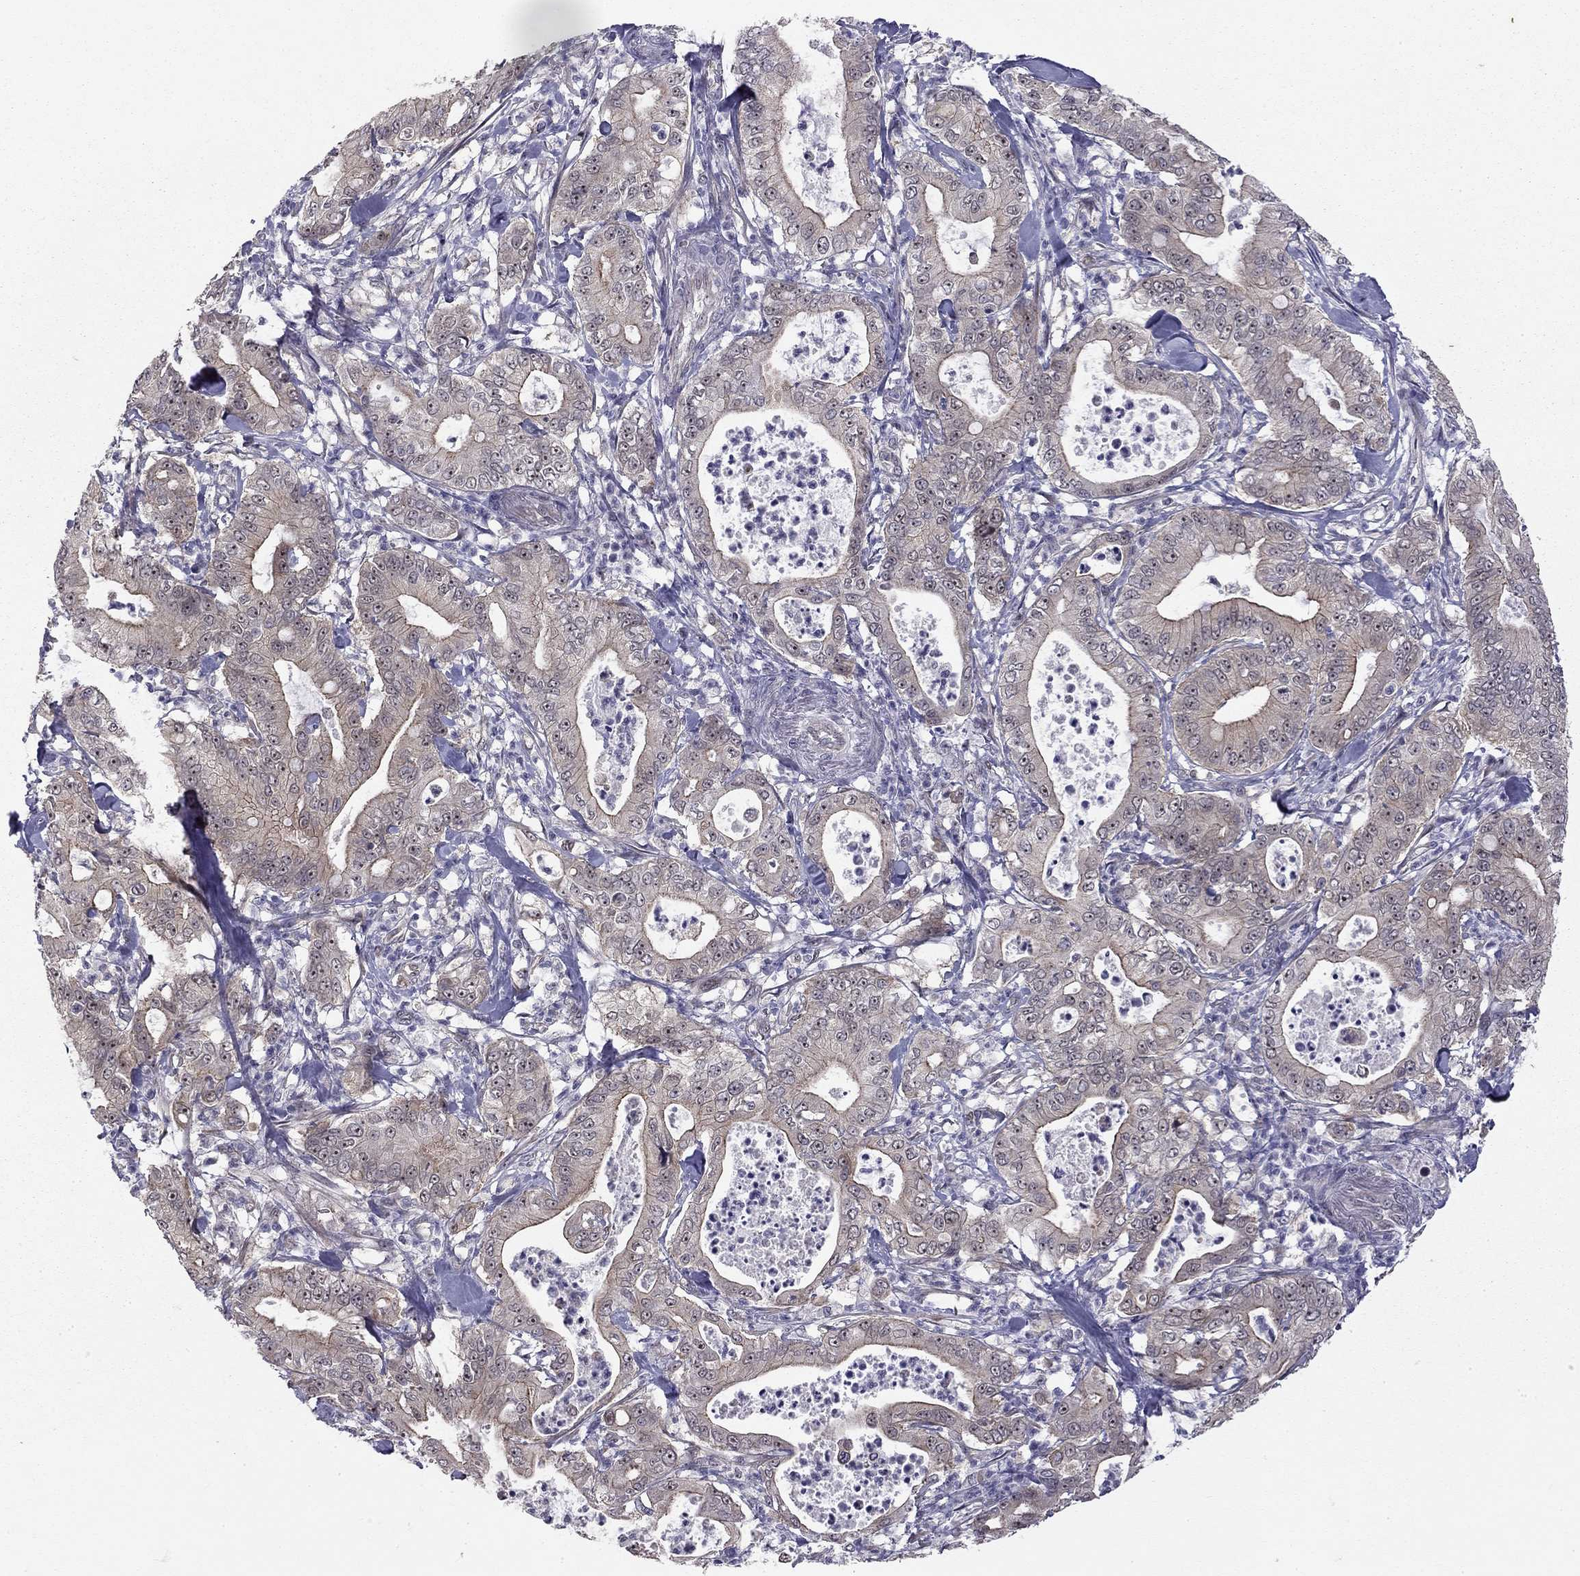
{"staining": {"intensity": "weak", "quantity": "25%-75%", "location": "cytoplasmic/membranous"}, "tissue": "pancreatic cancer", "cell_type": "Tumor cells", "image_type": "cancer", "snomed": [{"axis": "morphology", "description": "Adenocarcinoma, NOS"}, {"axis": "topography", "description": "Pancreas"}], "caption": "Pancreatic adenocarcinoma was stained to show a protein in brown. There is low levels of weak cytoplasmic/membranous positivity in about 25%-75% of tumor cells.", "gene": "STXBP6", "patient": {"sex": "male", "age": 71}}